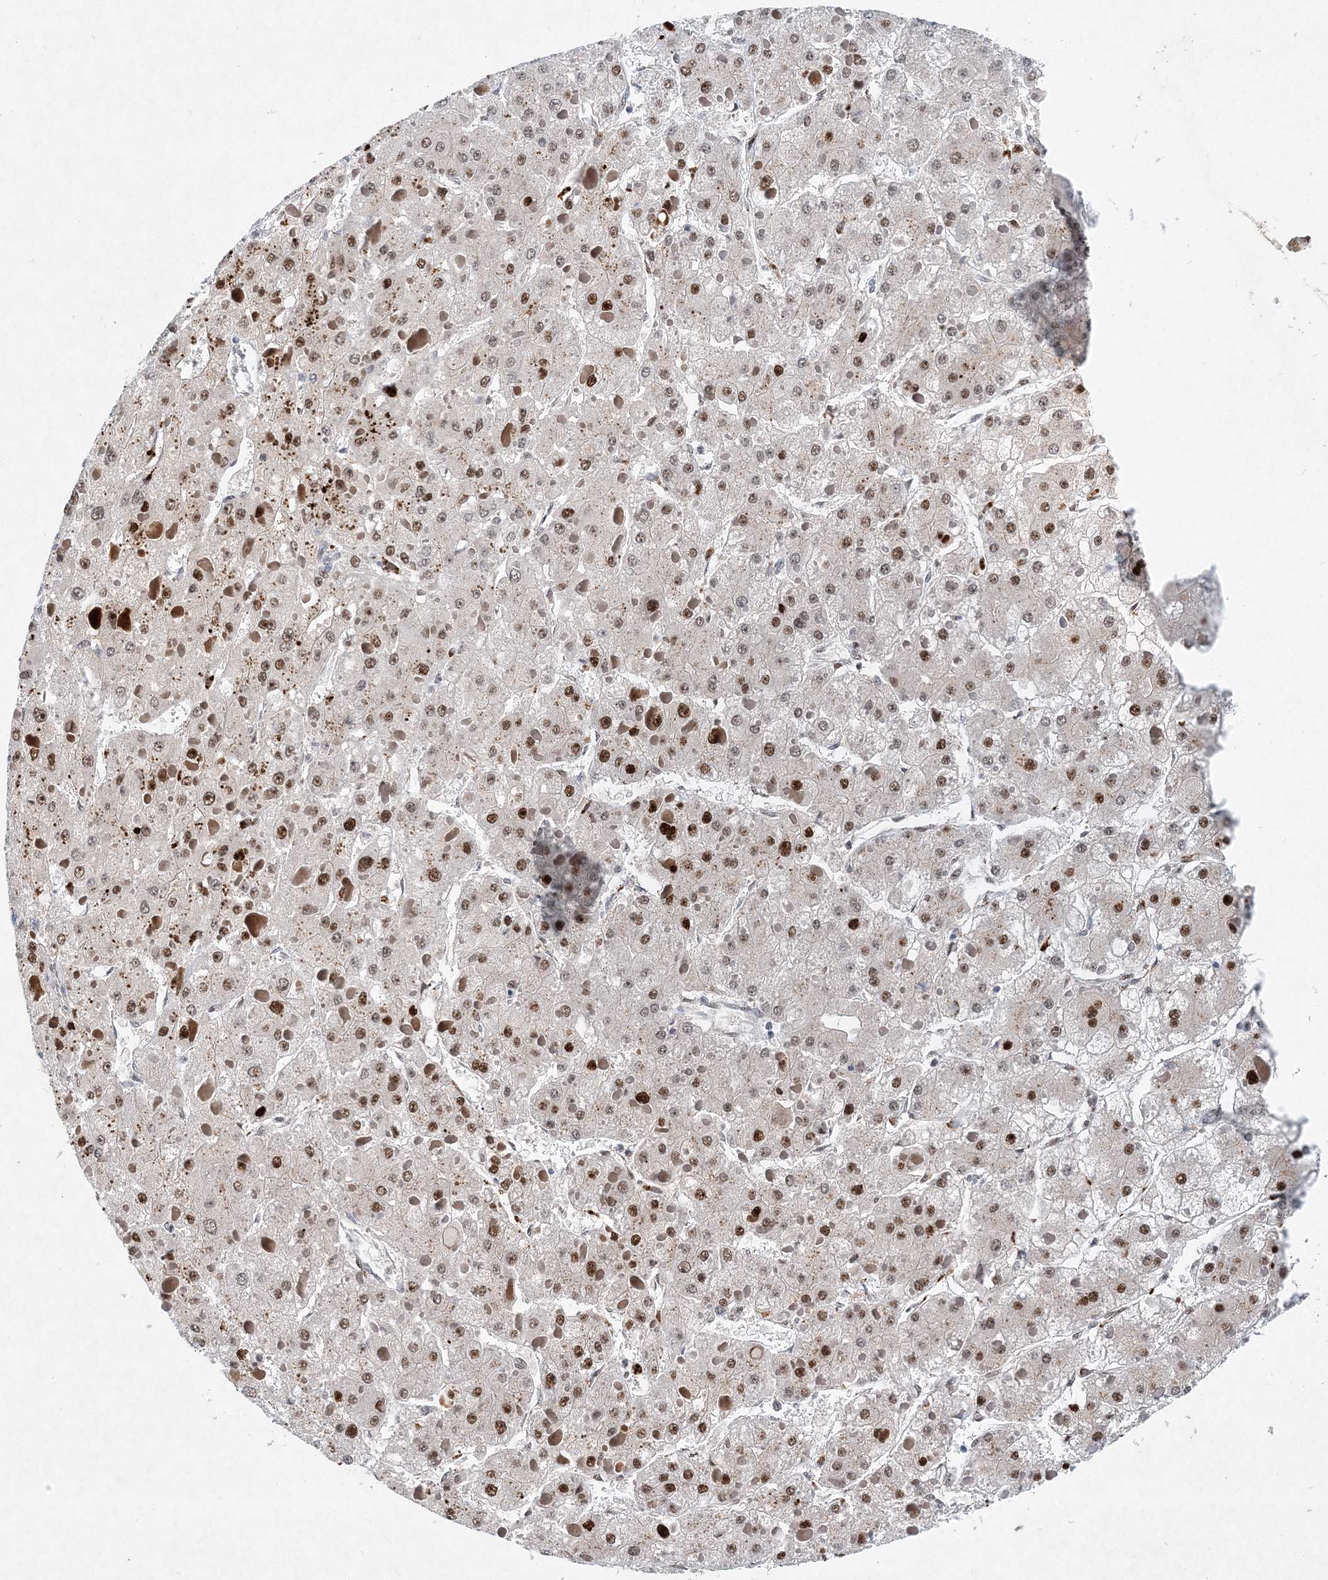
{"staining": {"intensity": "moderate", "quantity": ">75%", "location": "nuclear"}, "tissue": "liver cancer", "cell_type": "Tumor cells", "image_type": "cancer", "snomed": [{"axis": "morphology", "description": "Carcinoma, Hepatocellular, NOS"}, {"axis": "topography", "description": "Liver"}], "caption": "Immunohistochemical staining of human hepatocellular carcinoma (liver) demonstrates medium levels of moderate nuclear protein positivity in approximately >75% of tumor cells.", "gene": "KPNA4", "patient": {"sex": "female", "age": 73}}